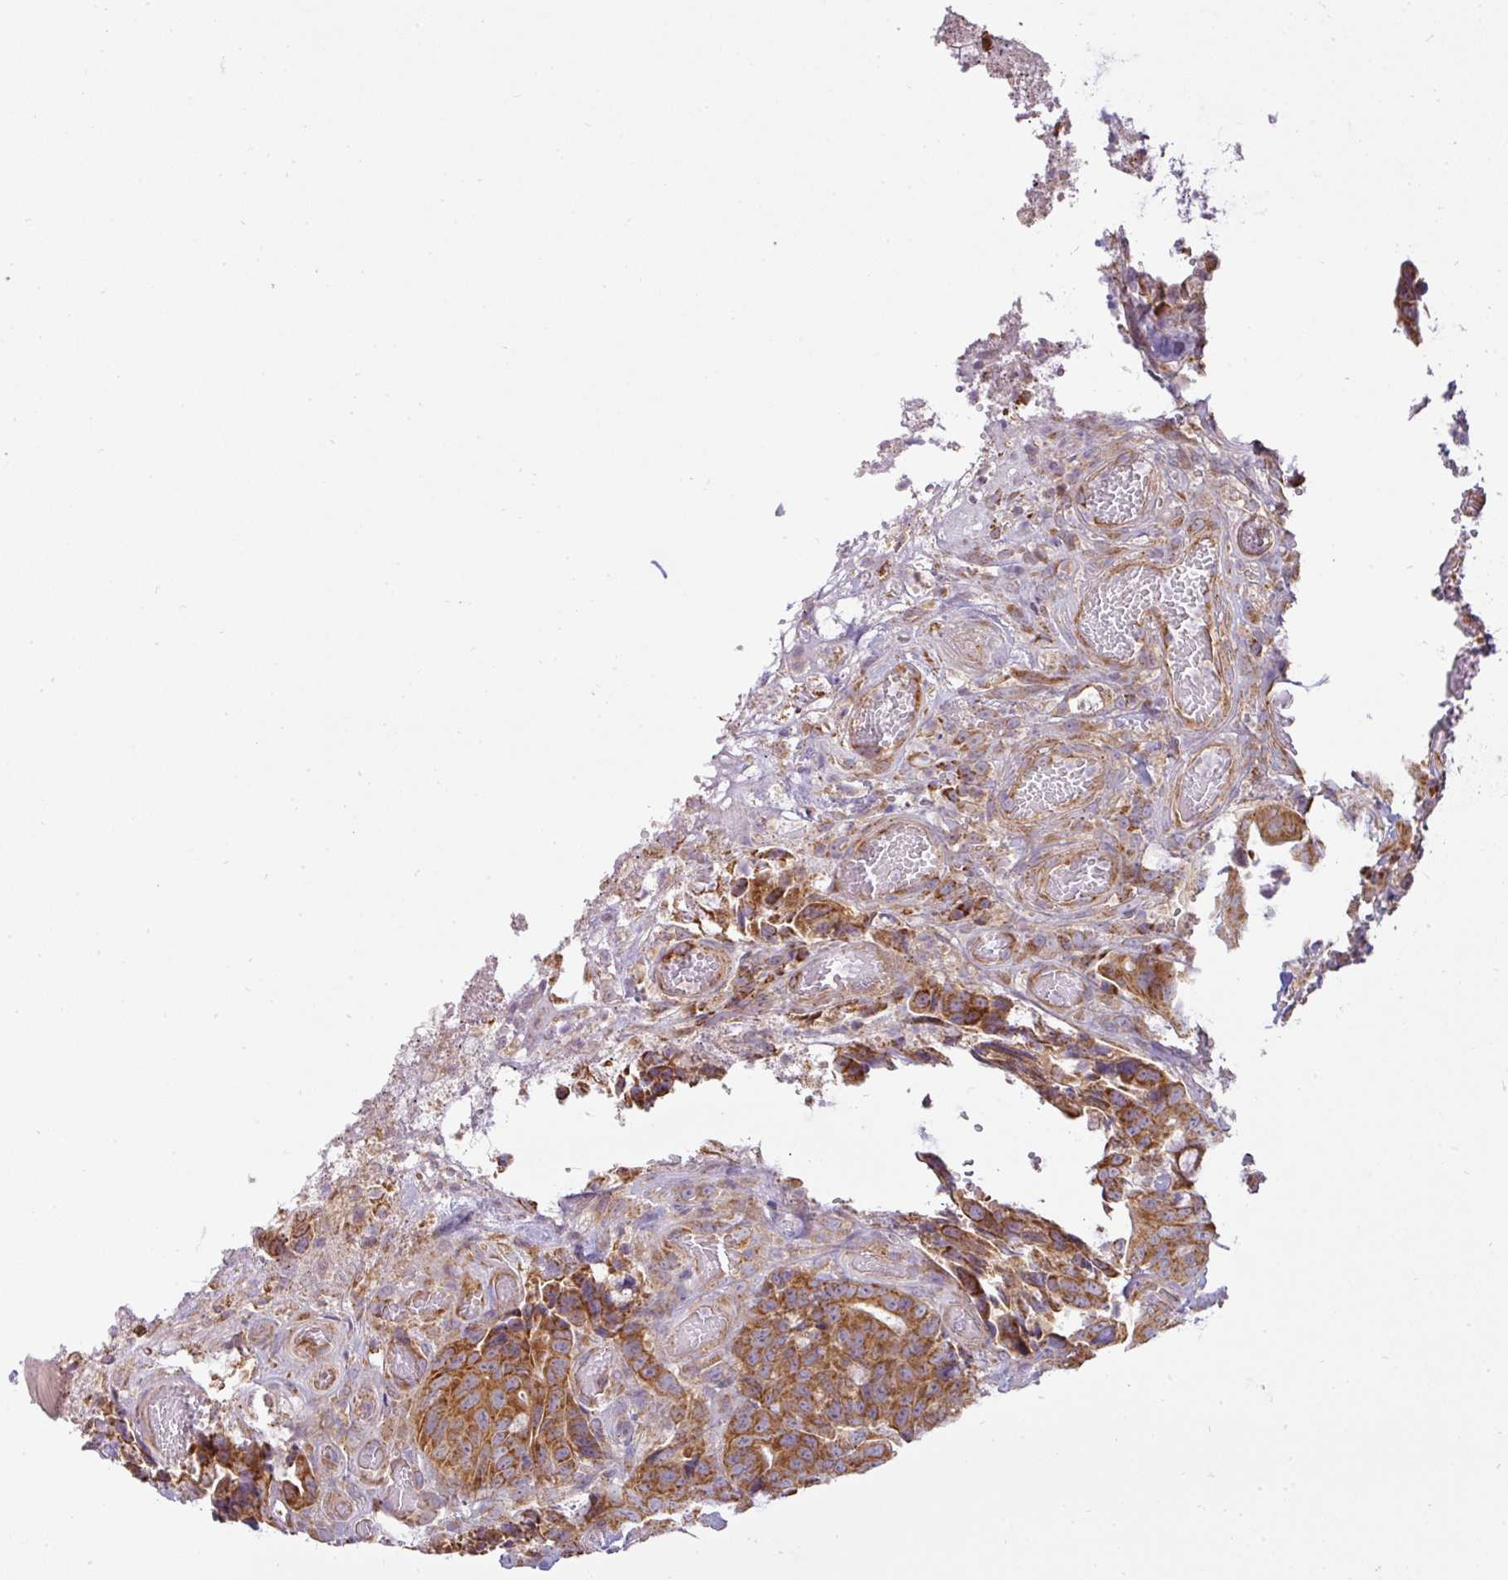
{"staining": {"intensity": "moderate", "quantity": ">75%", "location": "cytoplasmic/membranous"}, "tissue": "colorectal cancer", "cell_type": "Tumor cells", "image_type": "cancer", "snomed": [{"axis": "morphology", "description": "Adenocarcinoma, NOS"}, {"axis": "topography", "description": "Colon"}], "caption": "Protein staining demonstrates moderate cytoplasmic/membranous expression in approximately >75% of tumor cells in adenocarcinoma (colorectal).", "gene": "ZNF211", "patient": {"sex": "female", "age": 82}}